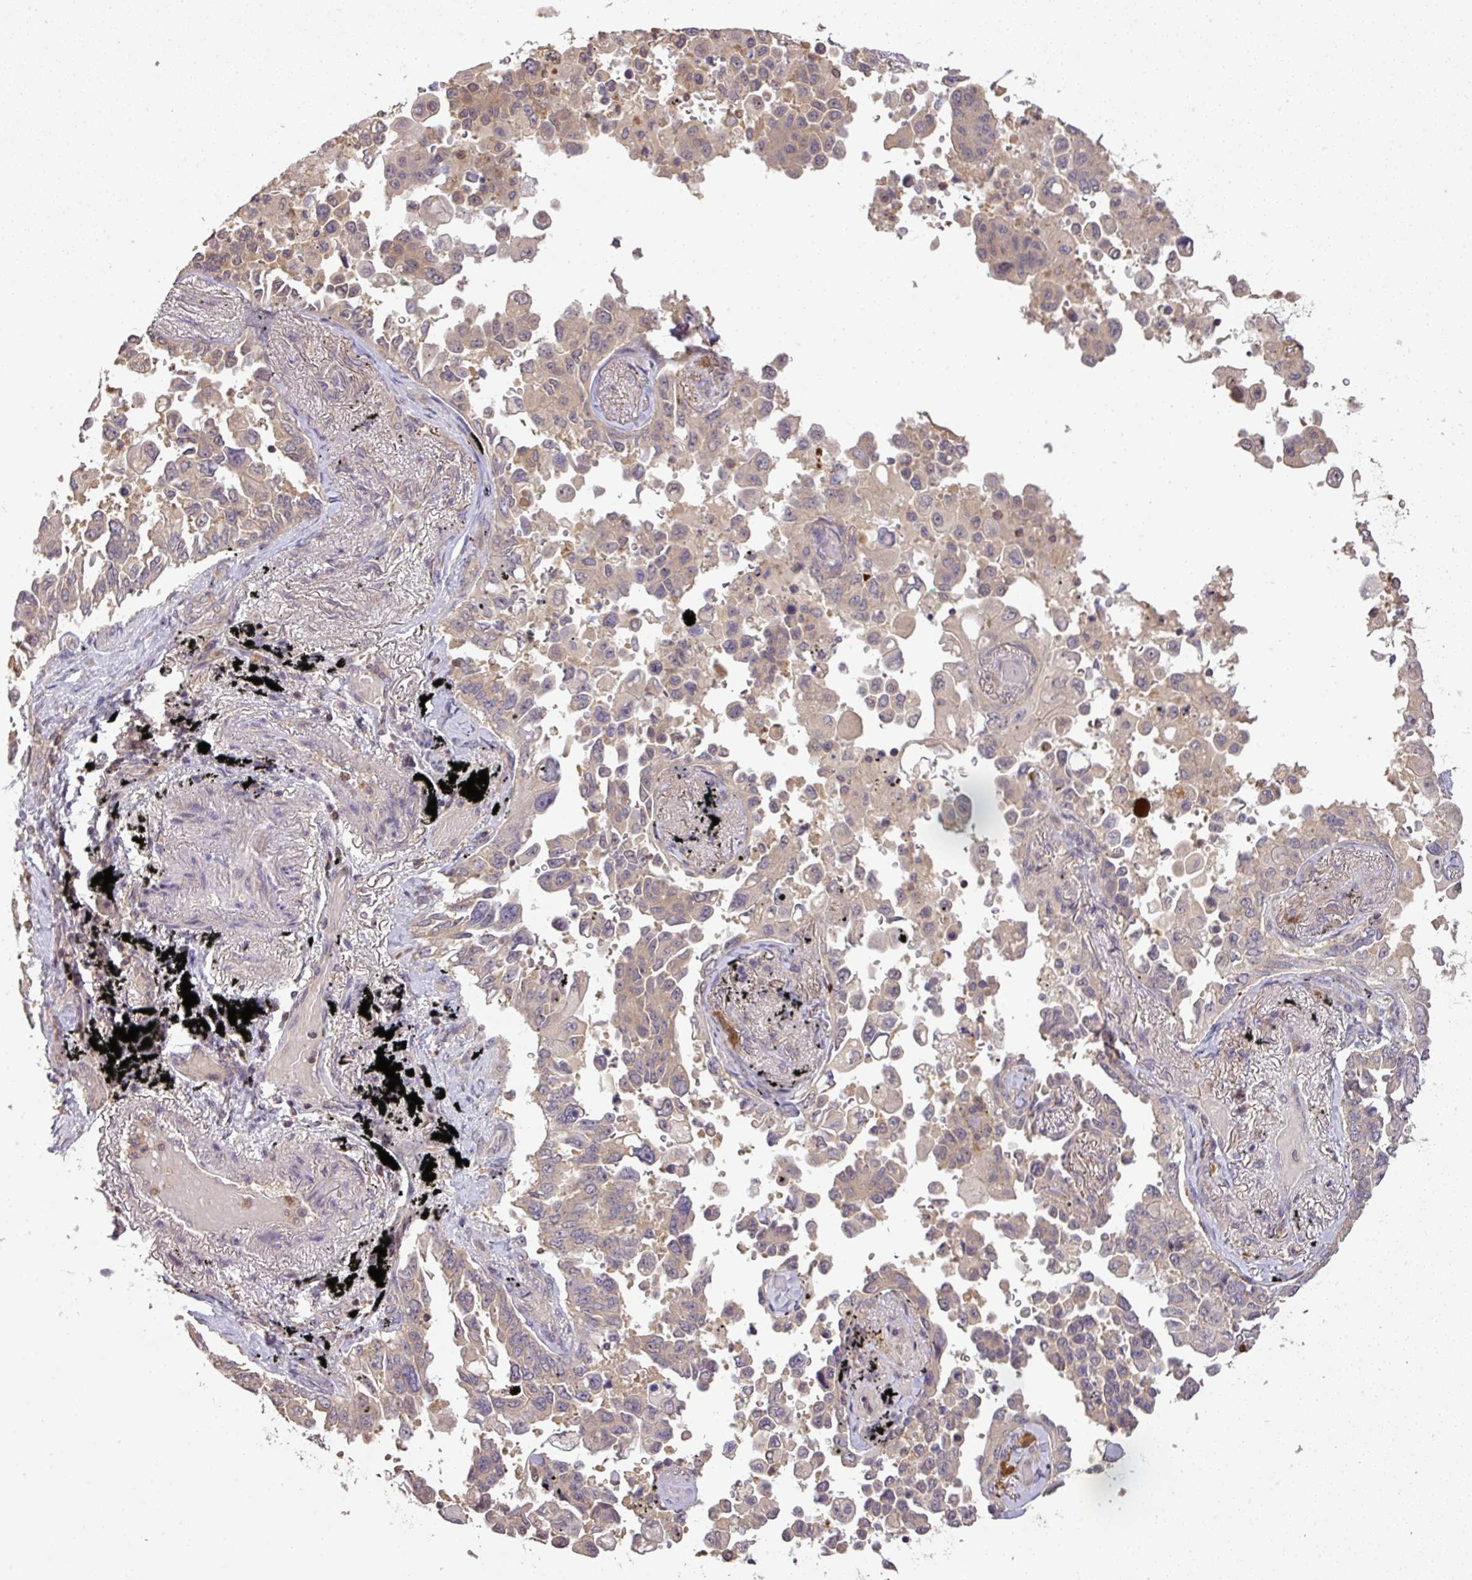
{"staining": {"intensity": "weak", "quantity": "<25%", "location": "cytoplasmic/membranous"}, "tissue": "lung cancer", "cell_type": "Tumor cells", "image_type": "cancer", "snomed": [{"axis": "morphology", "description": "Adenocarcinoma, NOS"}, {"axis": "topography", "description": "Lung"}], "caption": "Immunohistochemistry micrograph of human lung adenocarcinoma stained for a protein (brown), which exhibits no positivity in tumor cells.", "gene": "TCL1B", "patient": {"sex": "female", "age": 67}}